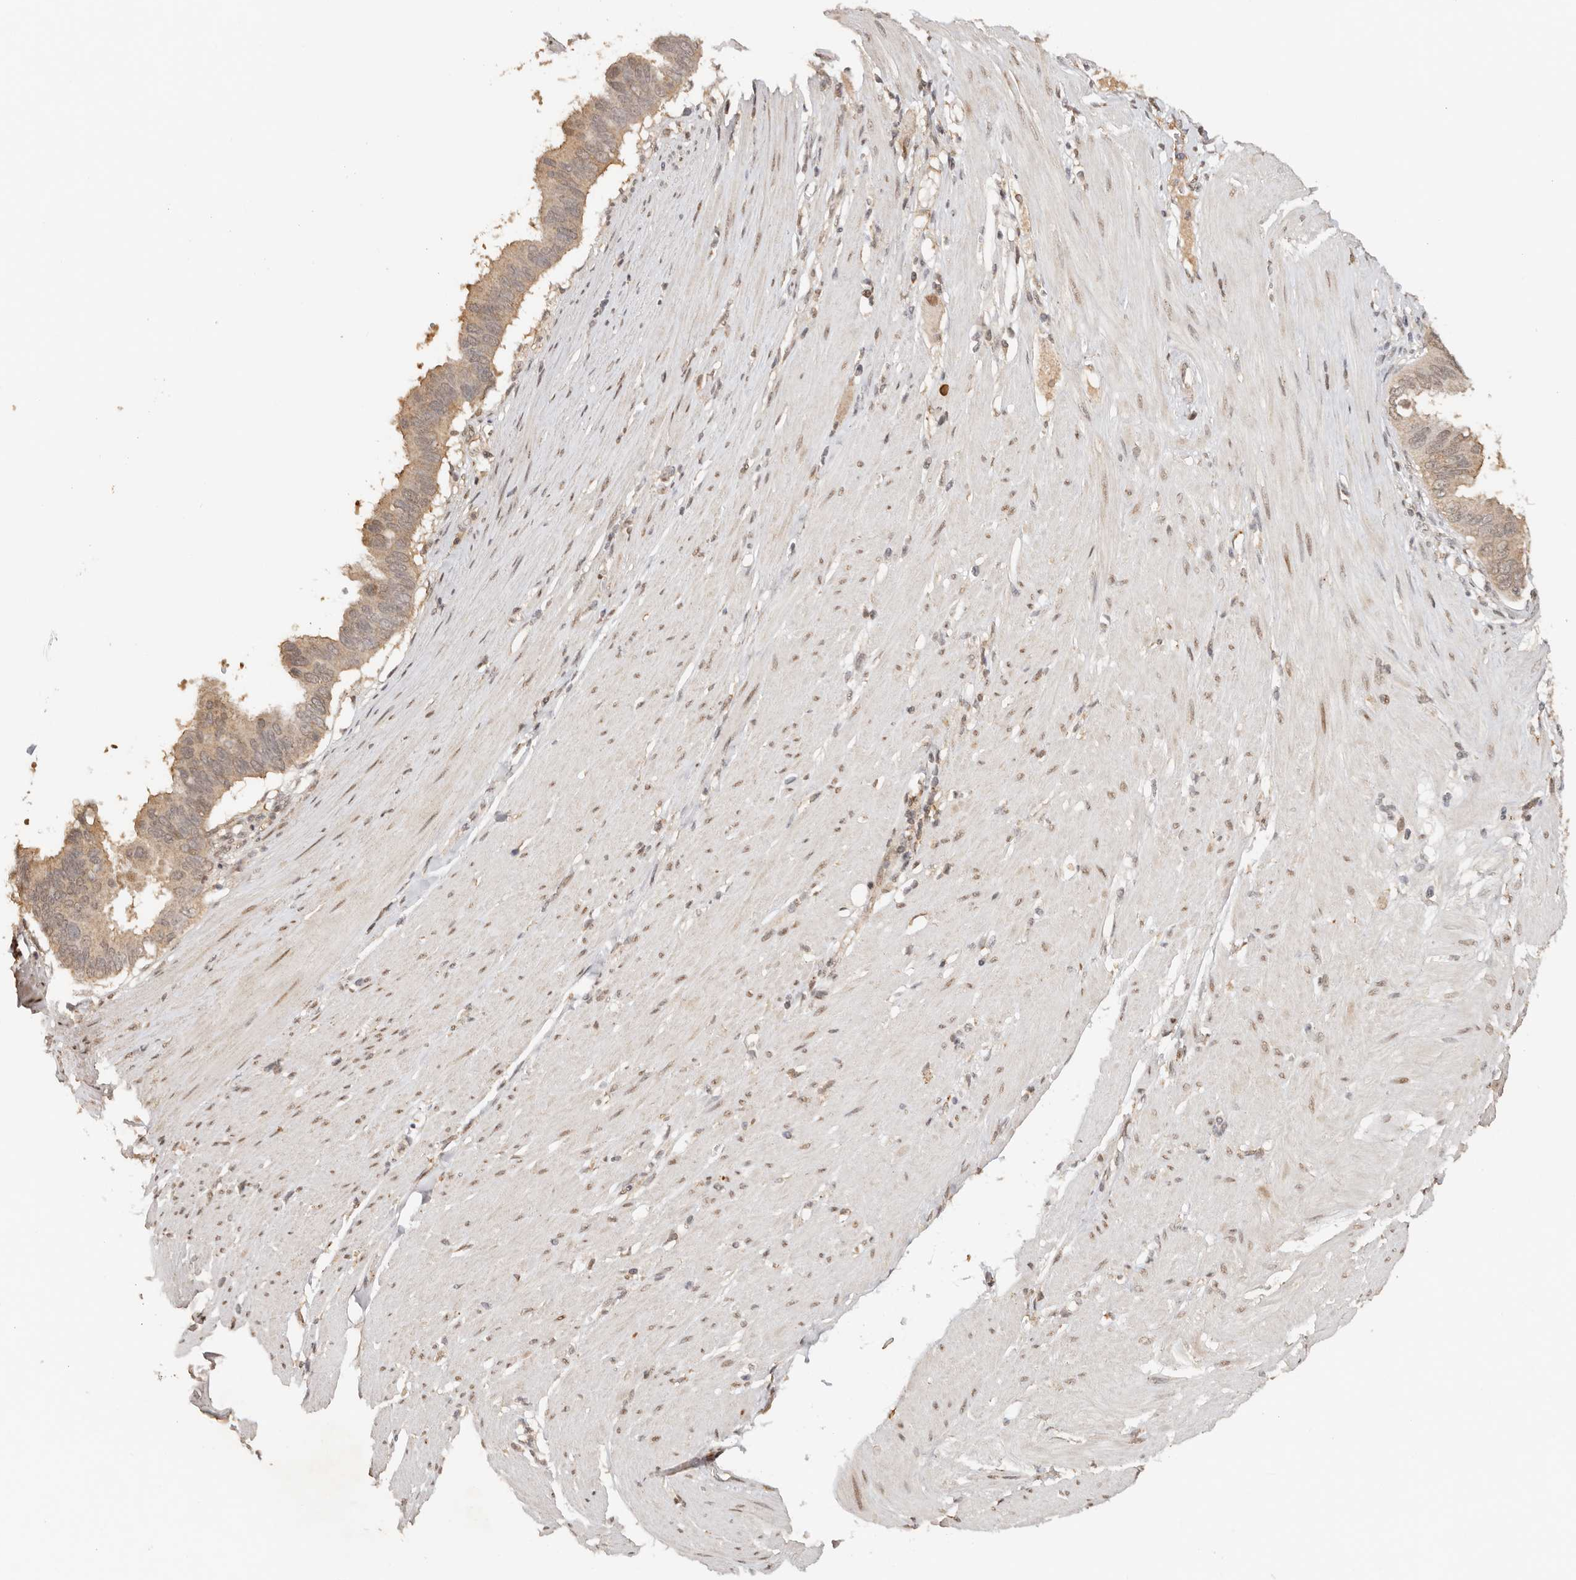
{"staining": {"intensity": "moderate", "quantity": ">75%", "location": "cytoplasmic/membranous"}, "tissue": "pancreatic cancer", "cell_type": "Tumor cells", "image_type": "cancer", "snomed": [{"axis": "morphology", "description": "Adenocarcinoma, NOS"}, {"axis": "topography", "description": "Pancreas"}], "caption": "A brown stain highlights moderate cytoplasmic/membranous staining of a protein in human pancreatic cancer tumor cells.", "gene": "SEC14L1", "patient": {"sex": "female", "age": 56}}